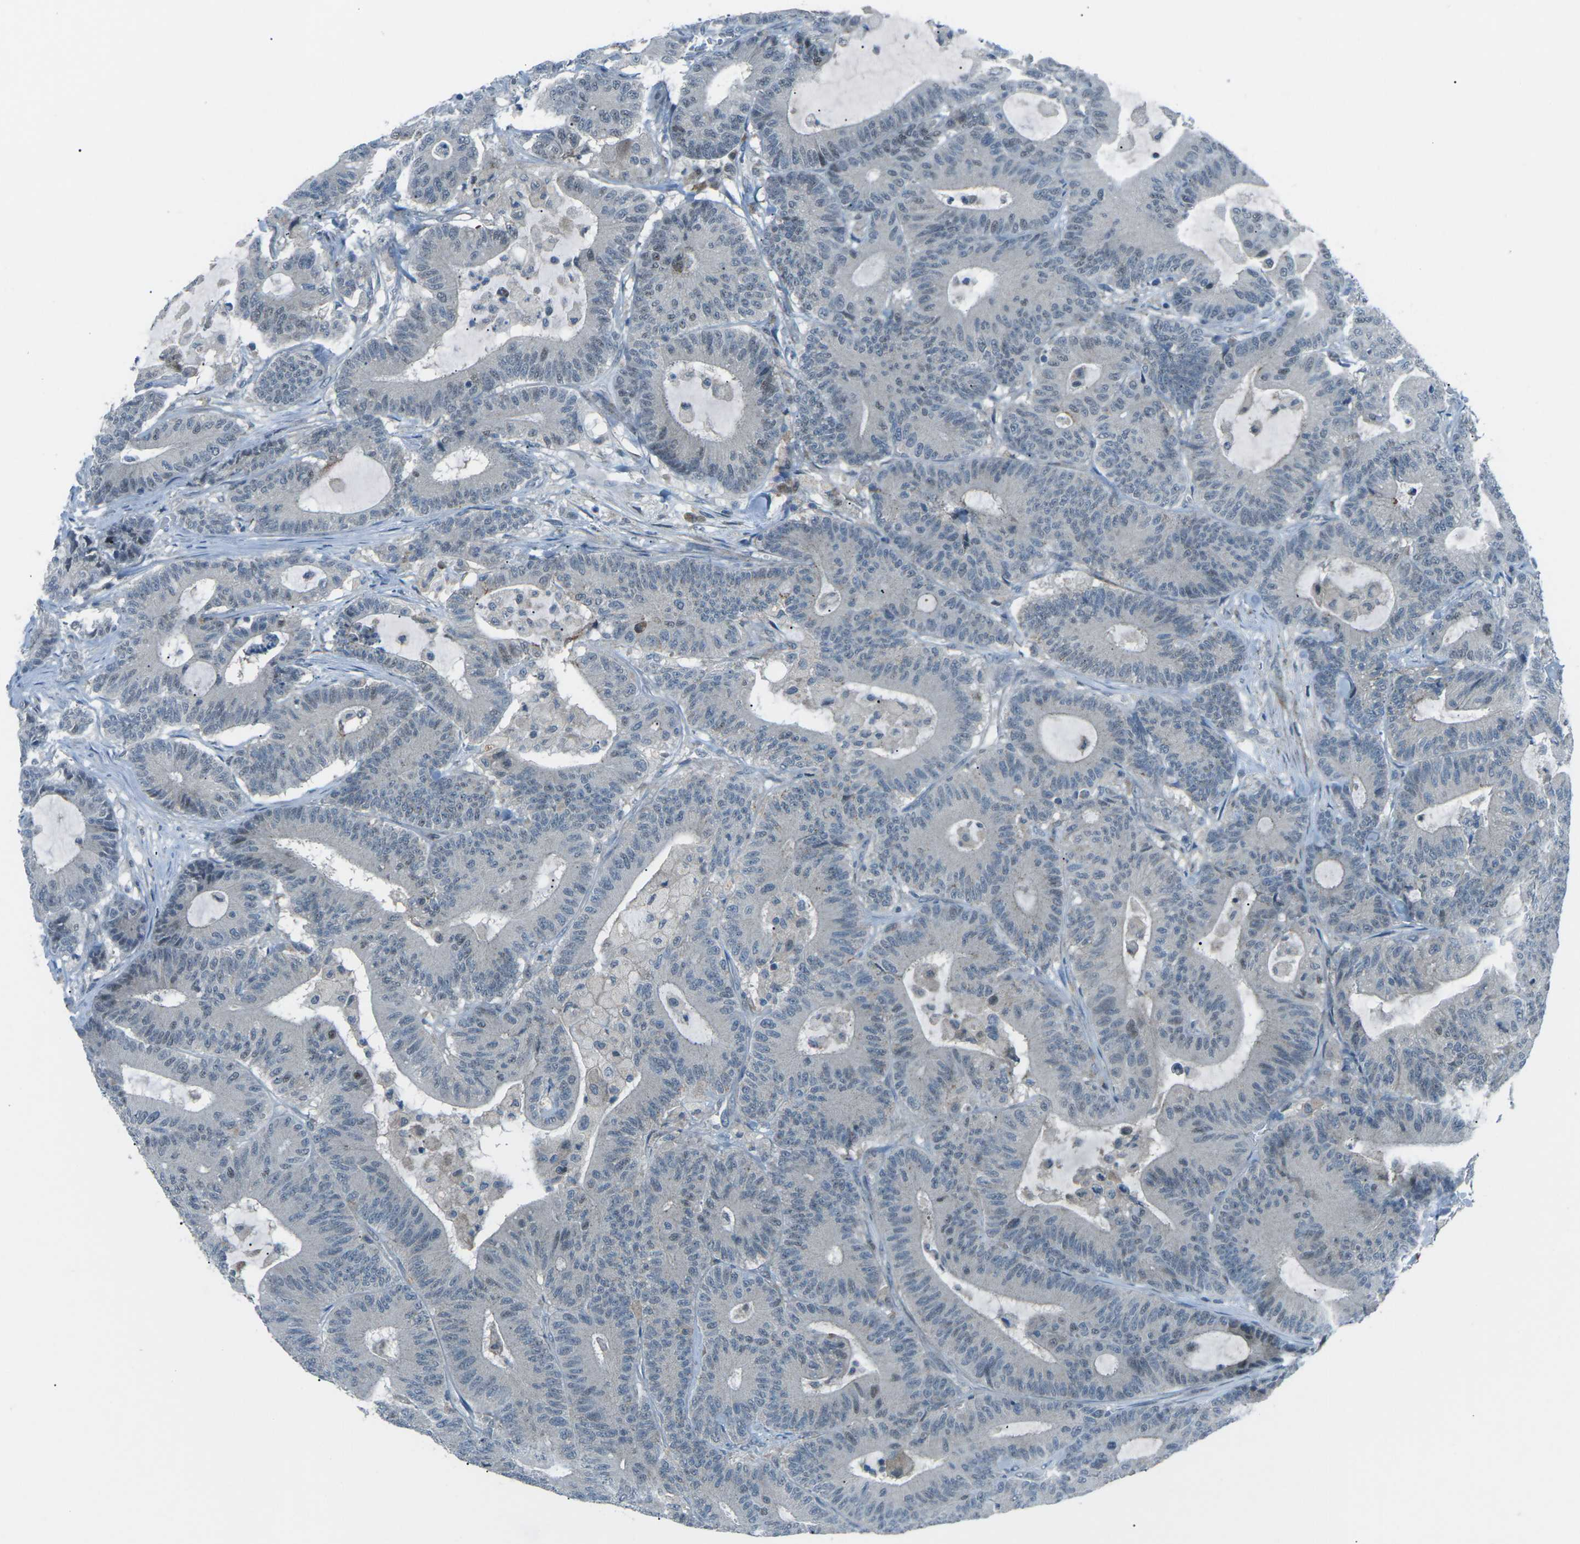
{"staining": {"intensity": "negative", "quantity": "none", "location": "none"}, "tissue": "colorectal cancer", "cell_type": "Tumor cells", "image_type": "cancer", "snomed": [{"axis": "morphology", "description": "Adenocarcinoma, NOS"}, {"axis": "topography", "description": "Colon"}], "caption": "Immunohistochemistry photomicrograph of neoplastic tissue: colorectal cancer (adenocarcinoma) stained with DAB reveals no significant protein staining in tumor cells.", "gene": "PRKCA", "patient": {"sex": "female", "age": 84}}